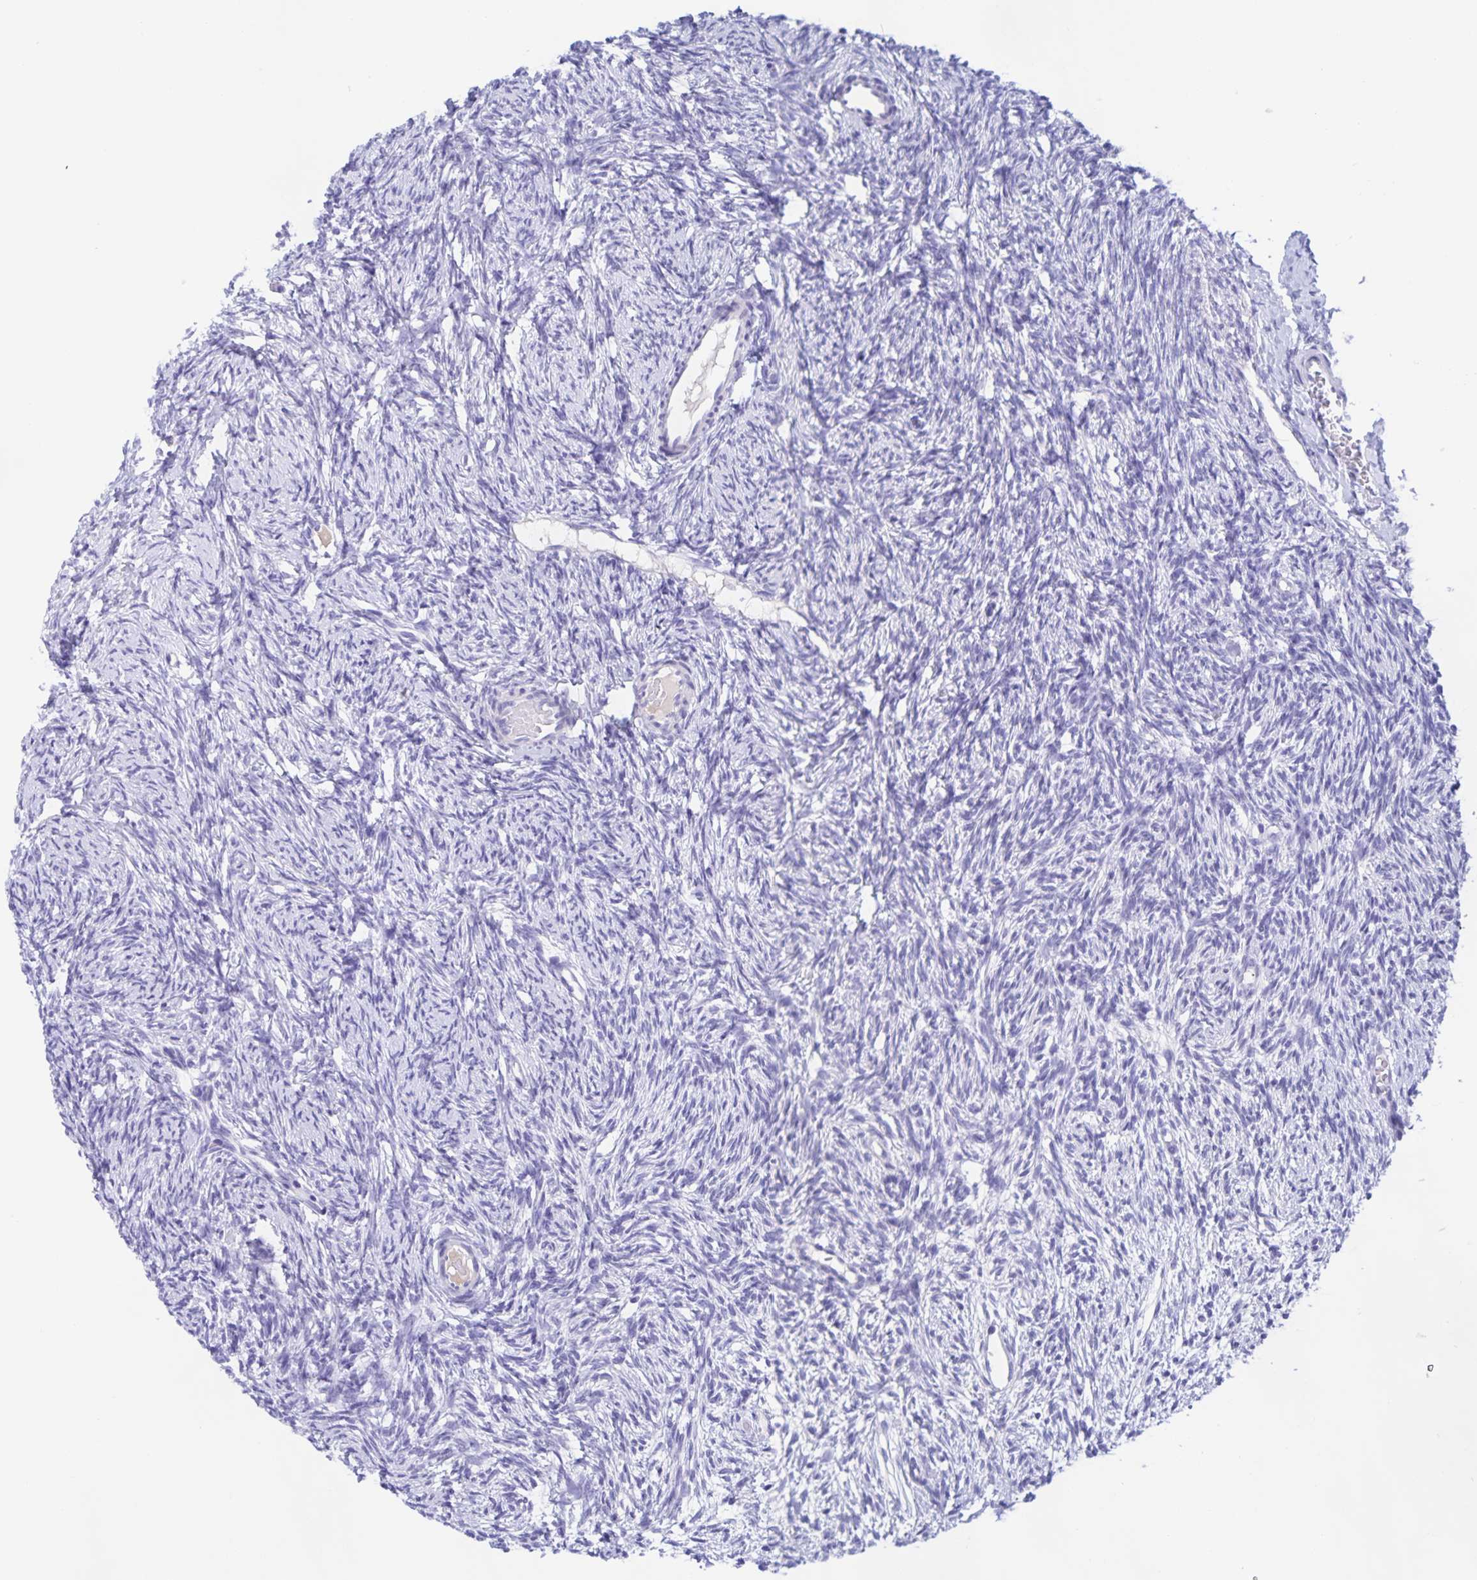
{"staining": {"intensity": "negative", "quantity": "none", "location": "none"}, "tissue": "ovary", "cell_type": "Ovarian stroma cells", "image_type": "normal", "snomed": [{"axis": "morphology", "description": "Normal tissue, NOS"}, {"axis": "topography", "description": "Ovary"}], "caption": "Immunohistochemical staining of unremarkable human ovary reveals no significant positivity in ovarian stroma cells. The staining is performed using DAB brown chromogen with nuclei counter-stained in using hematoxylin.", "gene": "CATSPER4", "patient": {"sex": "female", "age": 33}}